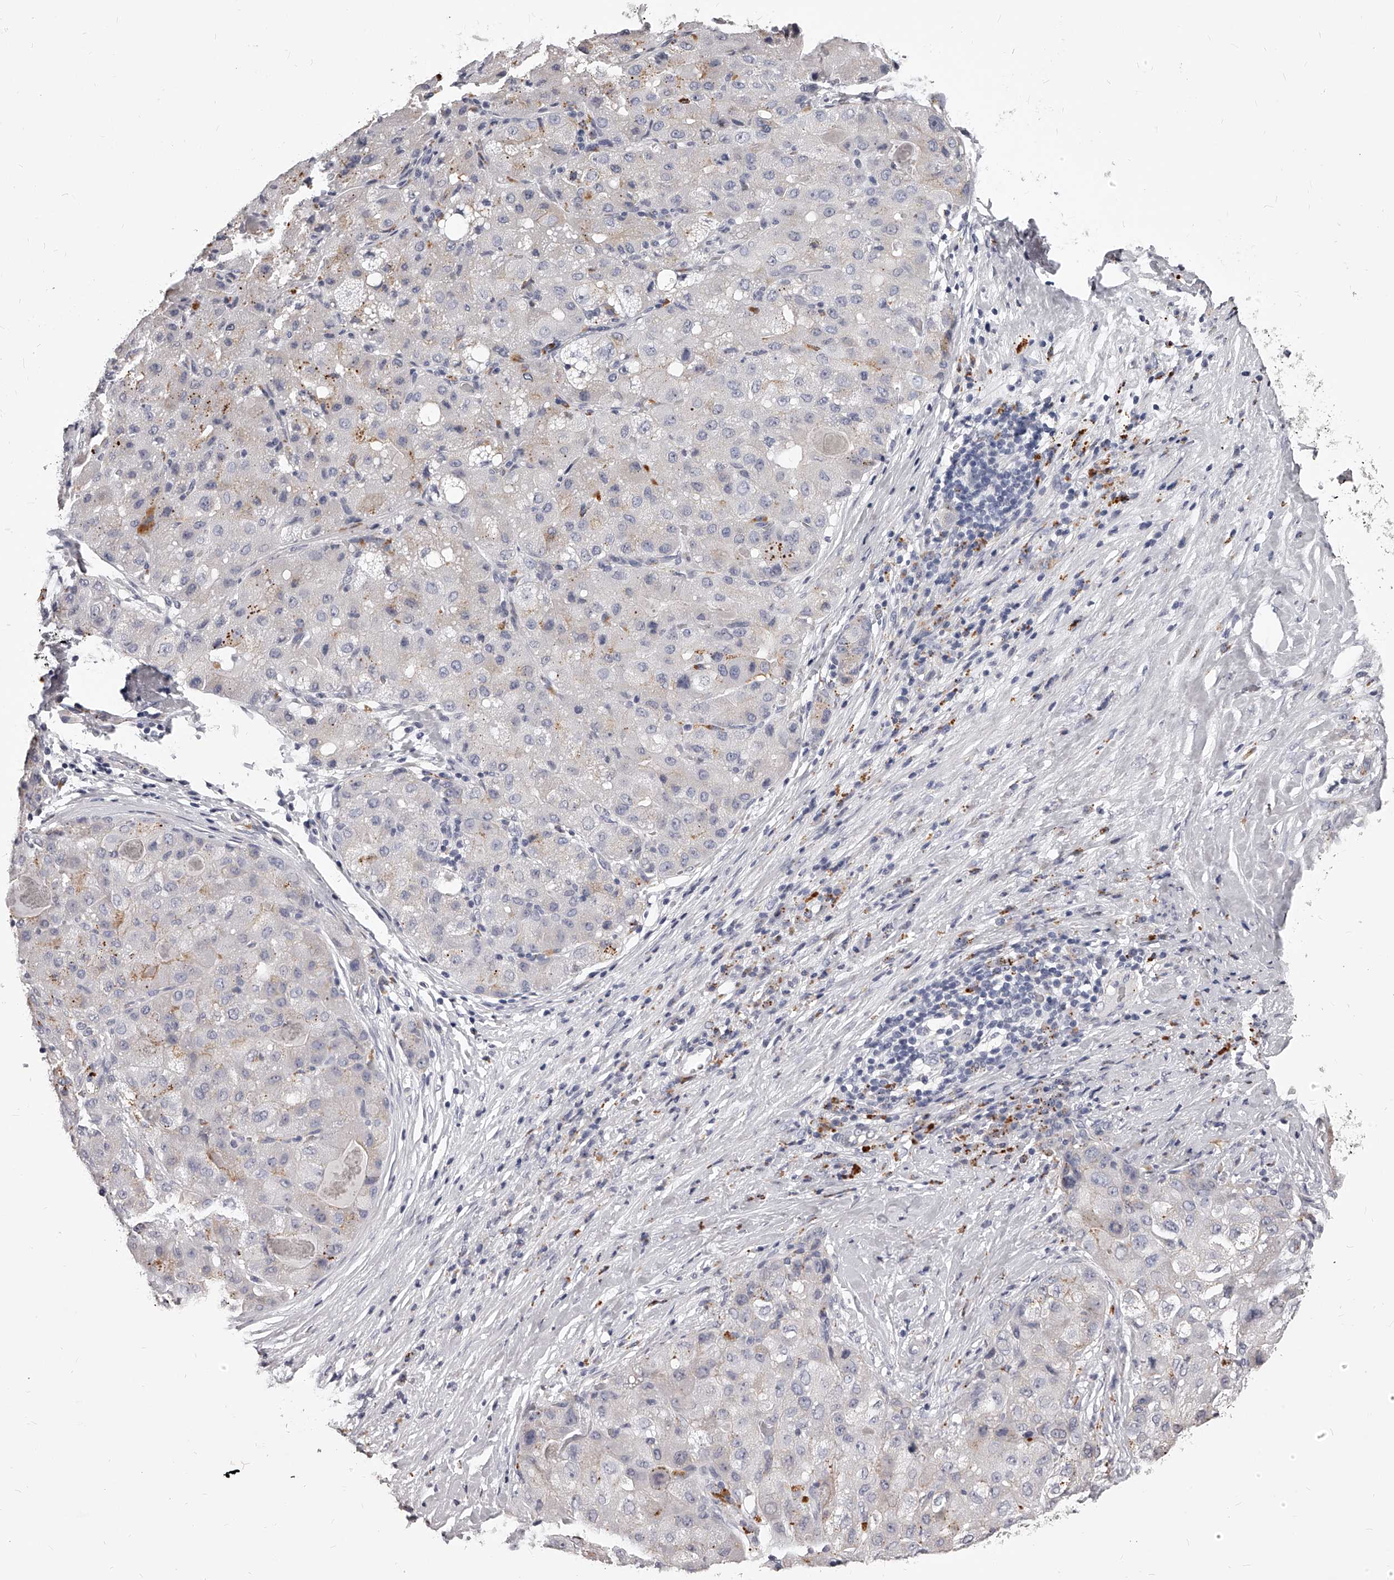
{"staining": {"intensity": "negative", "quantity": "none", "location": "none"}, "tissue": "liver cancer", "cell_type": "Tumor cells", "image_type": "cancer", "snomed": [{"axis": "morphology", "description": "Carcinoma, Hepatocellular, NOS"}, {"axis": "topography", "description": "Liver"}], "caption": "Immunohistochemistry (IHC) histopathology image of human liver hepatocellular carcinoma stained for a protein (brown), which demonstrates no staining in tumor cells. The staining was performed using DAB to visualize the protein expression in brown, while the nuclei were stained in blue with hematoxylin (Magnification: 20x).", "gene": "DMRT1", "patient": {"sex": "male", "age": 80}}